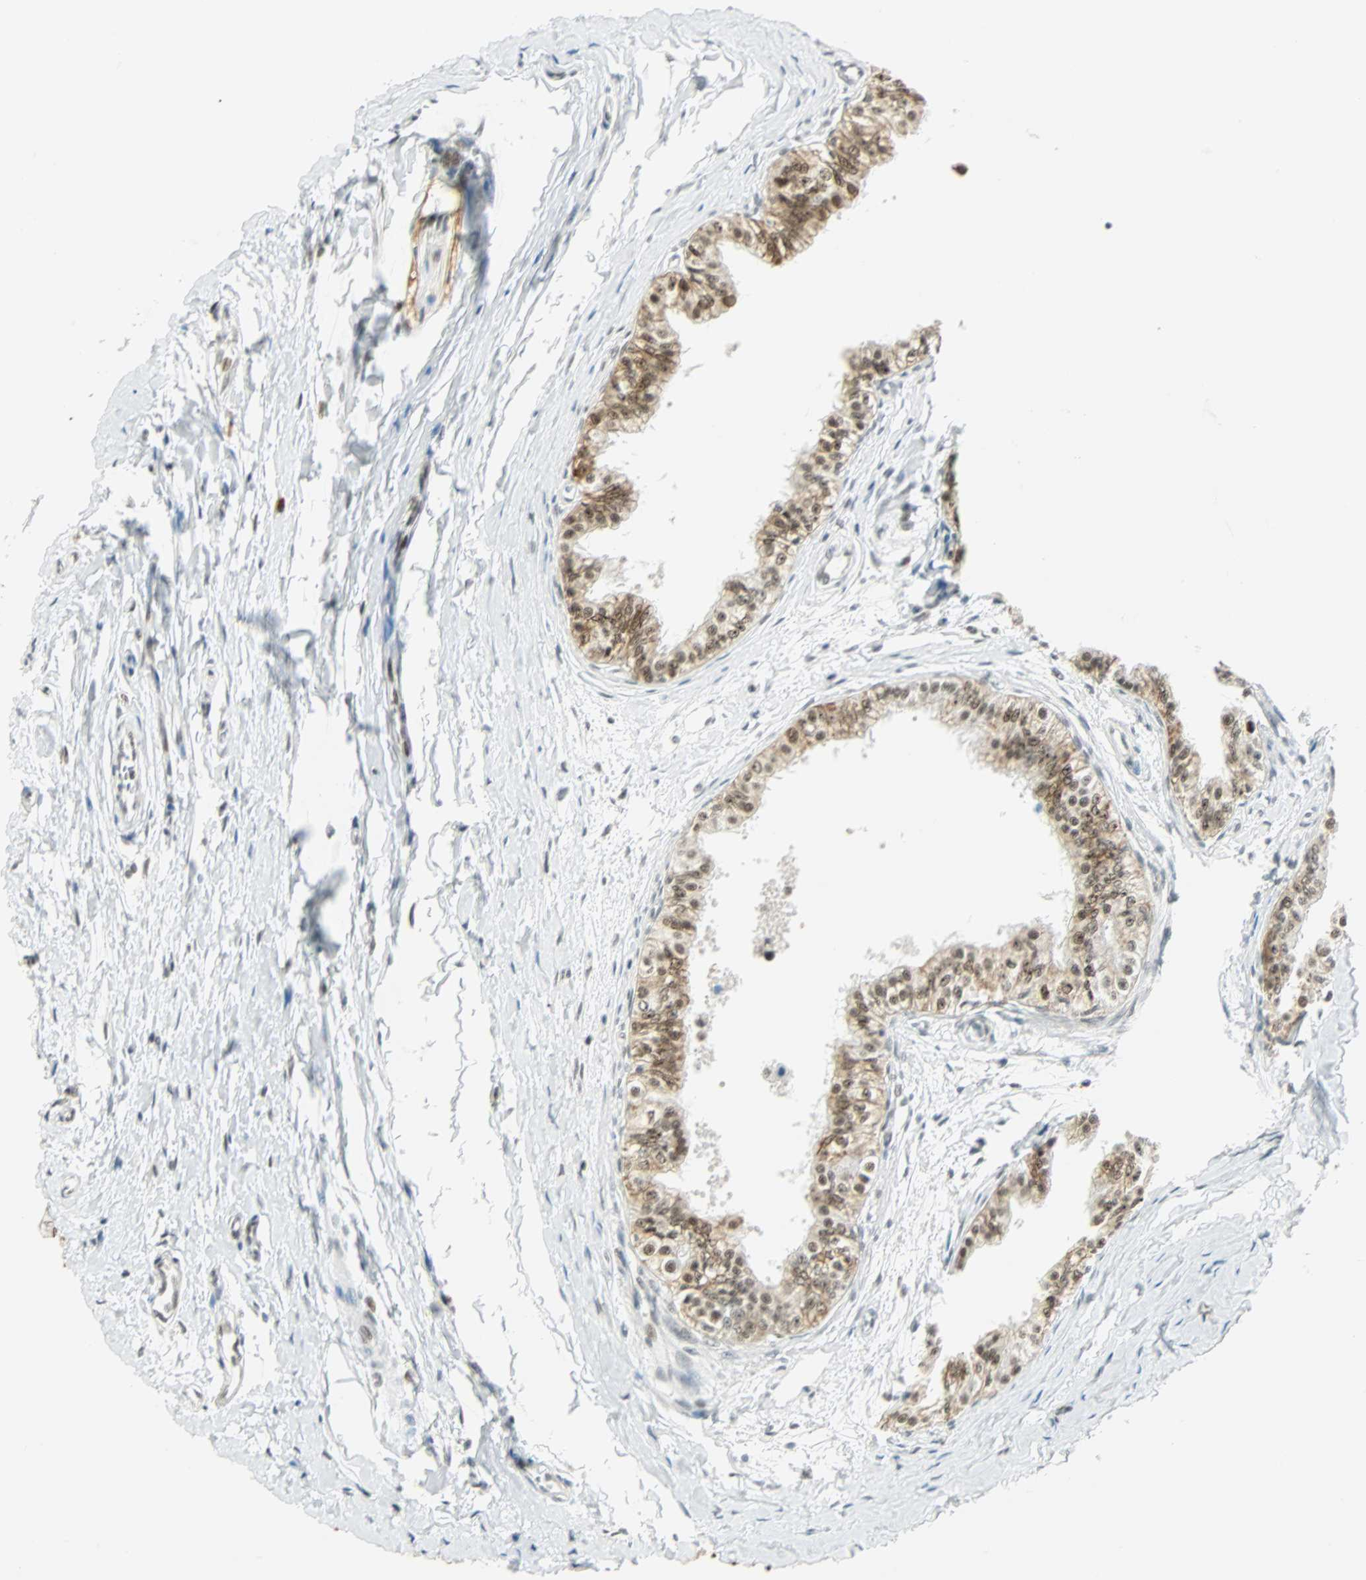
{"staining": {"intensity": "strong", "quantity": ">75%", "location": "nuclear"}, "tissue": "epididymis", "cell_type": "Glandular cells", "image_type": "normal", "snomed": [{"axis": "morphology", "description": "Normal tissue, NOS"}, {"axis": "morphology", "description": "Adenocarcinoma, metastatic, NOS"}, {"axis": "topography", "description": "Testis"}, {"axis": "topography", "description": "Epididymis"}], "caption": "Immunohistochemistry staining of benign epididymis, which exhibits high levels of strong nuclear staining in about >75% of glandular cells indicating strong nuclear protein positivity. The staining was performed using DAB (brown) for protein detection and nuclei were counterstained in hematoxylin (blue).", "gene": "NELFE", "patient": {"sex": "male", "age": 26}}